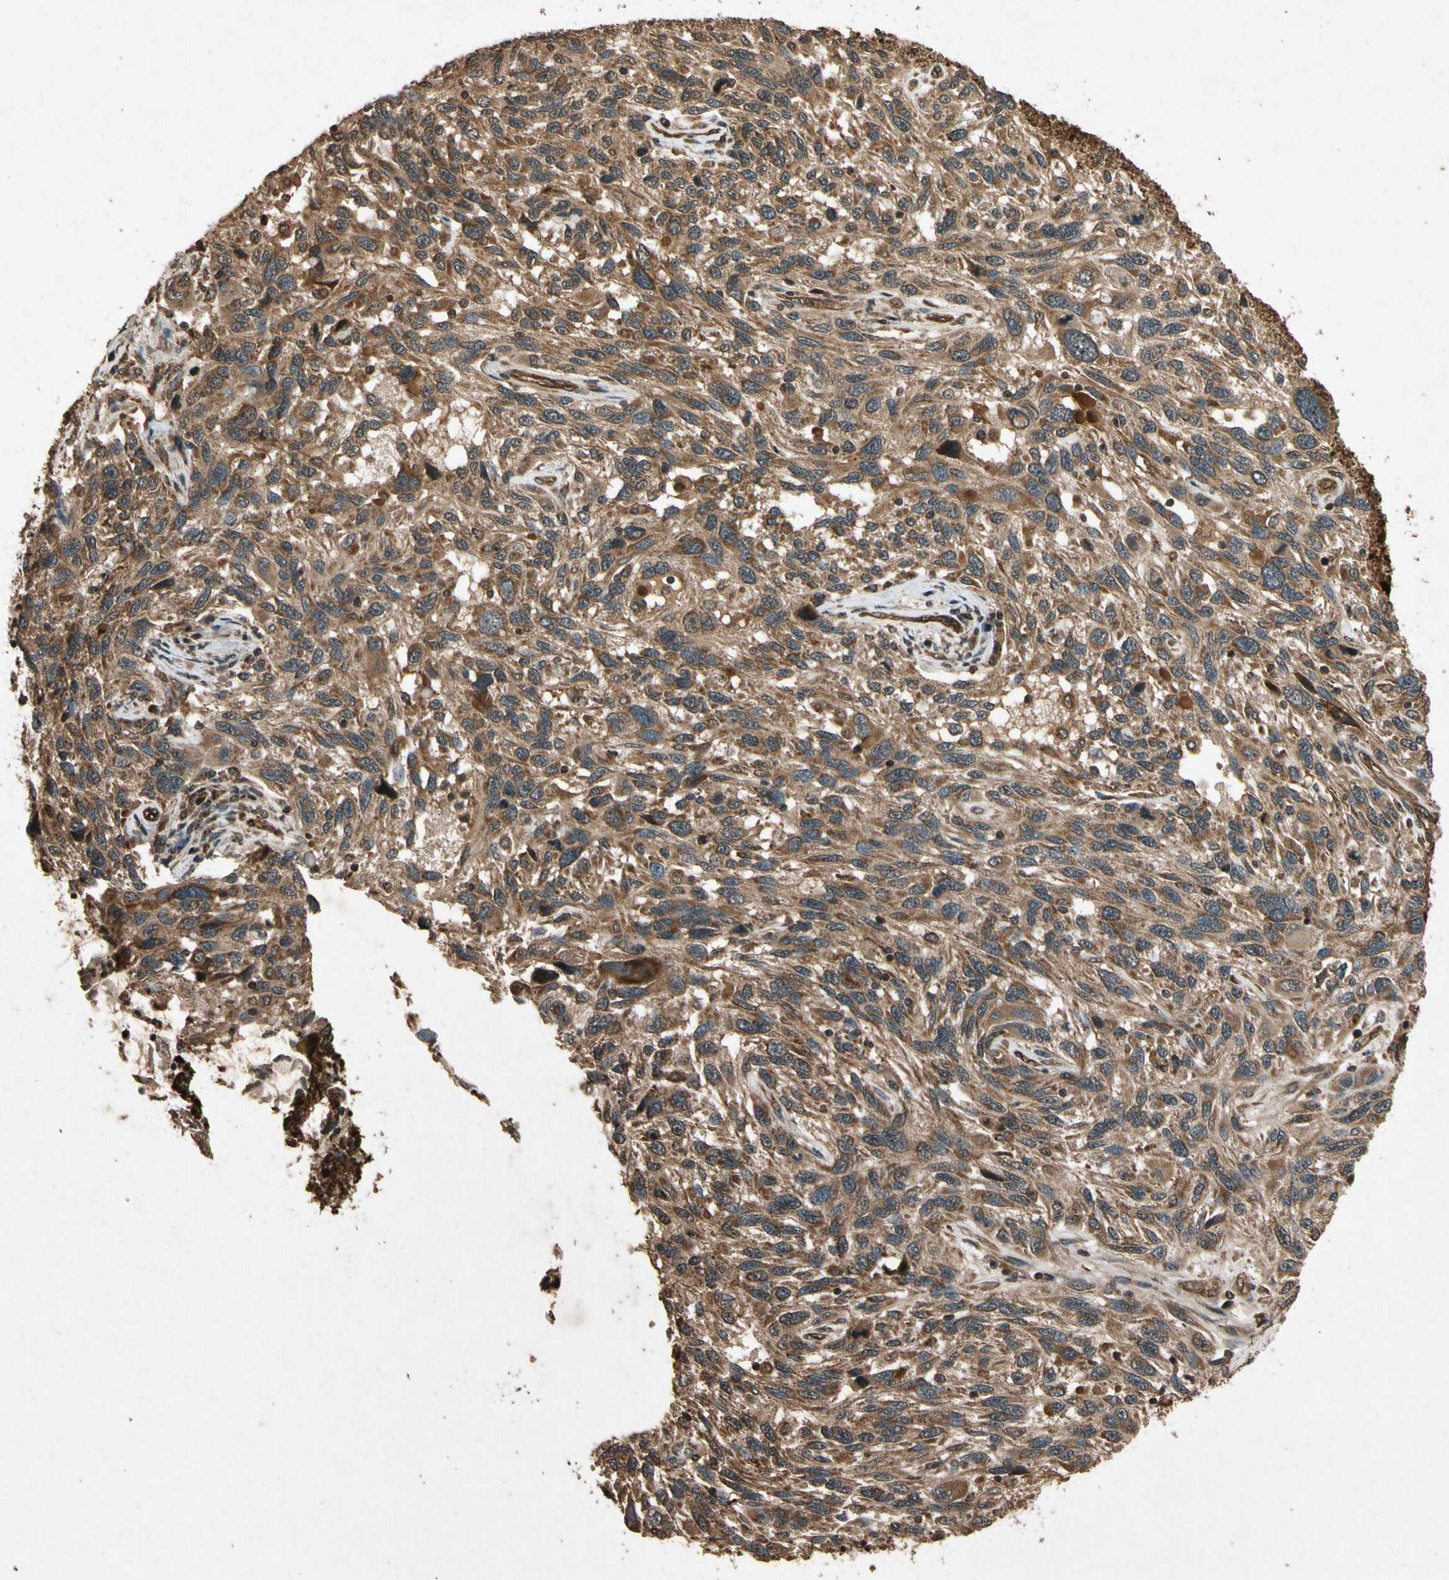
{"staining": {"intensity": "moderate", "quantity": ">75%", "location": "cytoplasmic/membranous"}, "tissue": "melanoma", "cell_type": "Tumor cells", "image_type": "cancer", "snomed": [{"axis": "morphology", "description": "Malignant melanoma, NOS"}, {"axis": "topography", "description": "Skin"}], "caption": "Malignant melanoma was stained to show a protein in brown. There is medium levels of moderate cytoplasmic/membranous positivity in about >75% of tumor cells. (Stains: DAB (3,3'-diaminobenzidine) in brown, nuclei in blue, Microscopy: brightfield microscopy at high magnification).", "gene": "TXN2", "patient": {"sex": "male", "age": 53}}